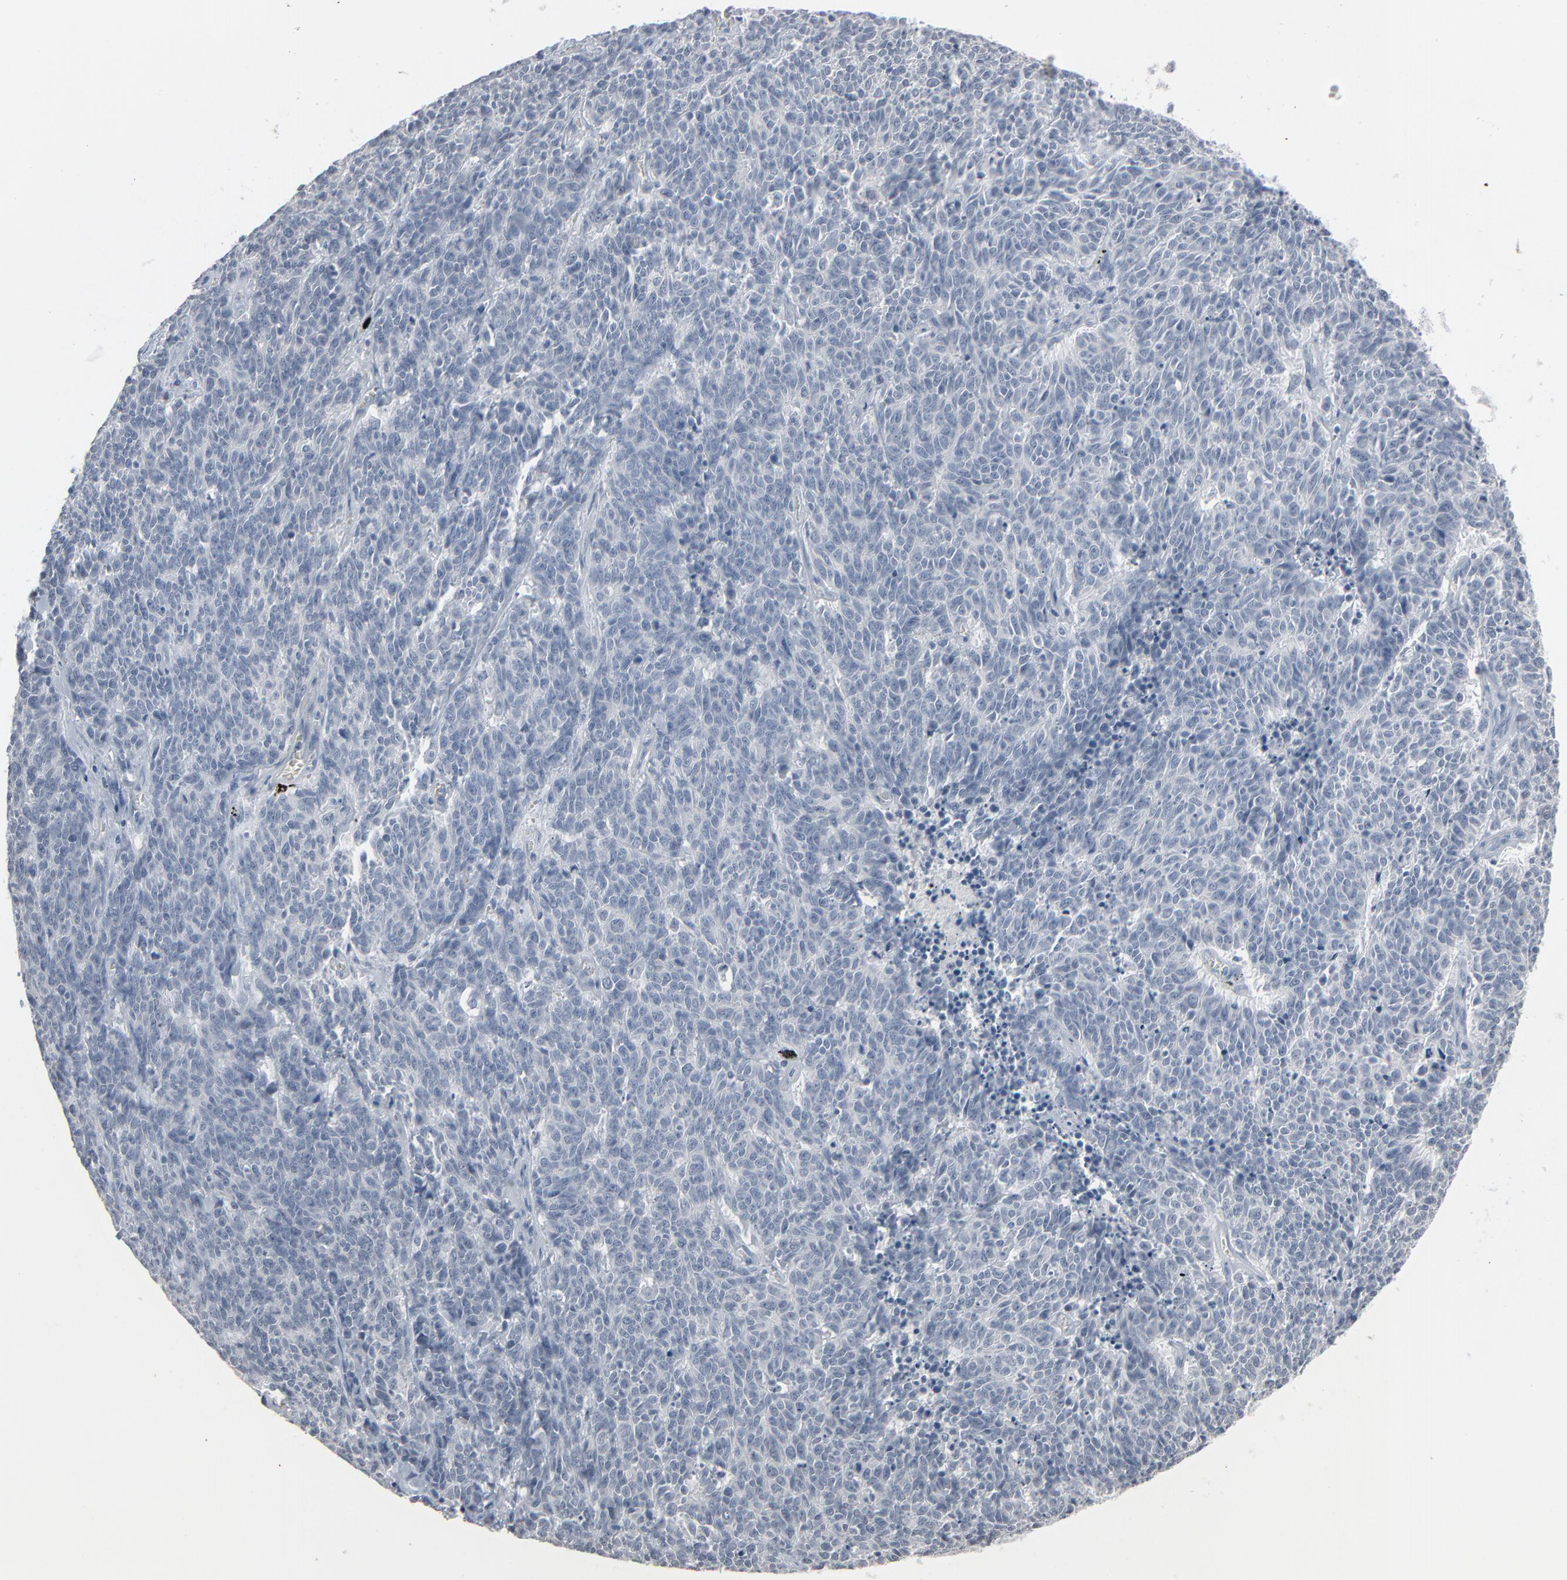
{"staining": {"intensity": "negative", "quantity": "none", "location": "none"}, "tissue": "lung cancer", "cell_type": "Tumor cells", "image_type": "cancer", "snomed": [{"axis": "morphology", "description": "Neoplasm, malignant, NOS"}, {"axis": "topography", "description": "Lung"}], "caption": "IHC photomicrograph of human lung cancer (malignant neoplasm) stained for a protein (brown), which reveals no positivity in tumor cells.", "gene": "SAGE1", "patient": {"sex": "female", "age": 58}}